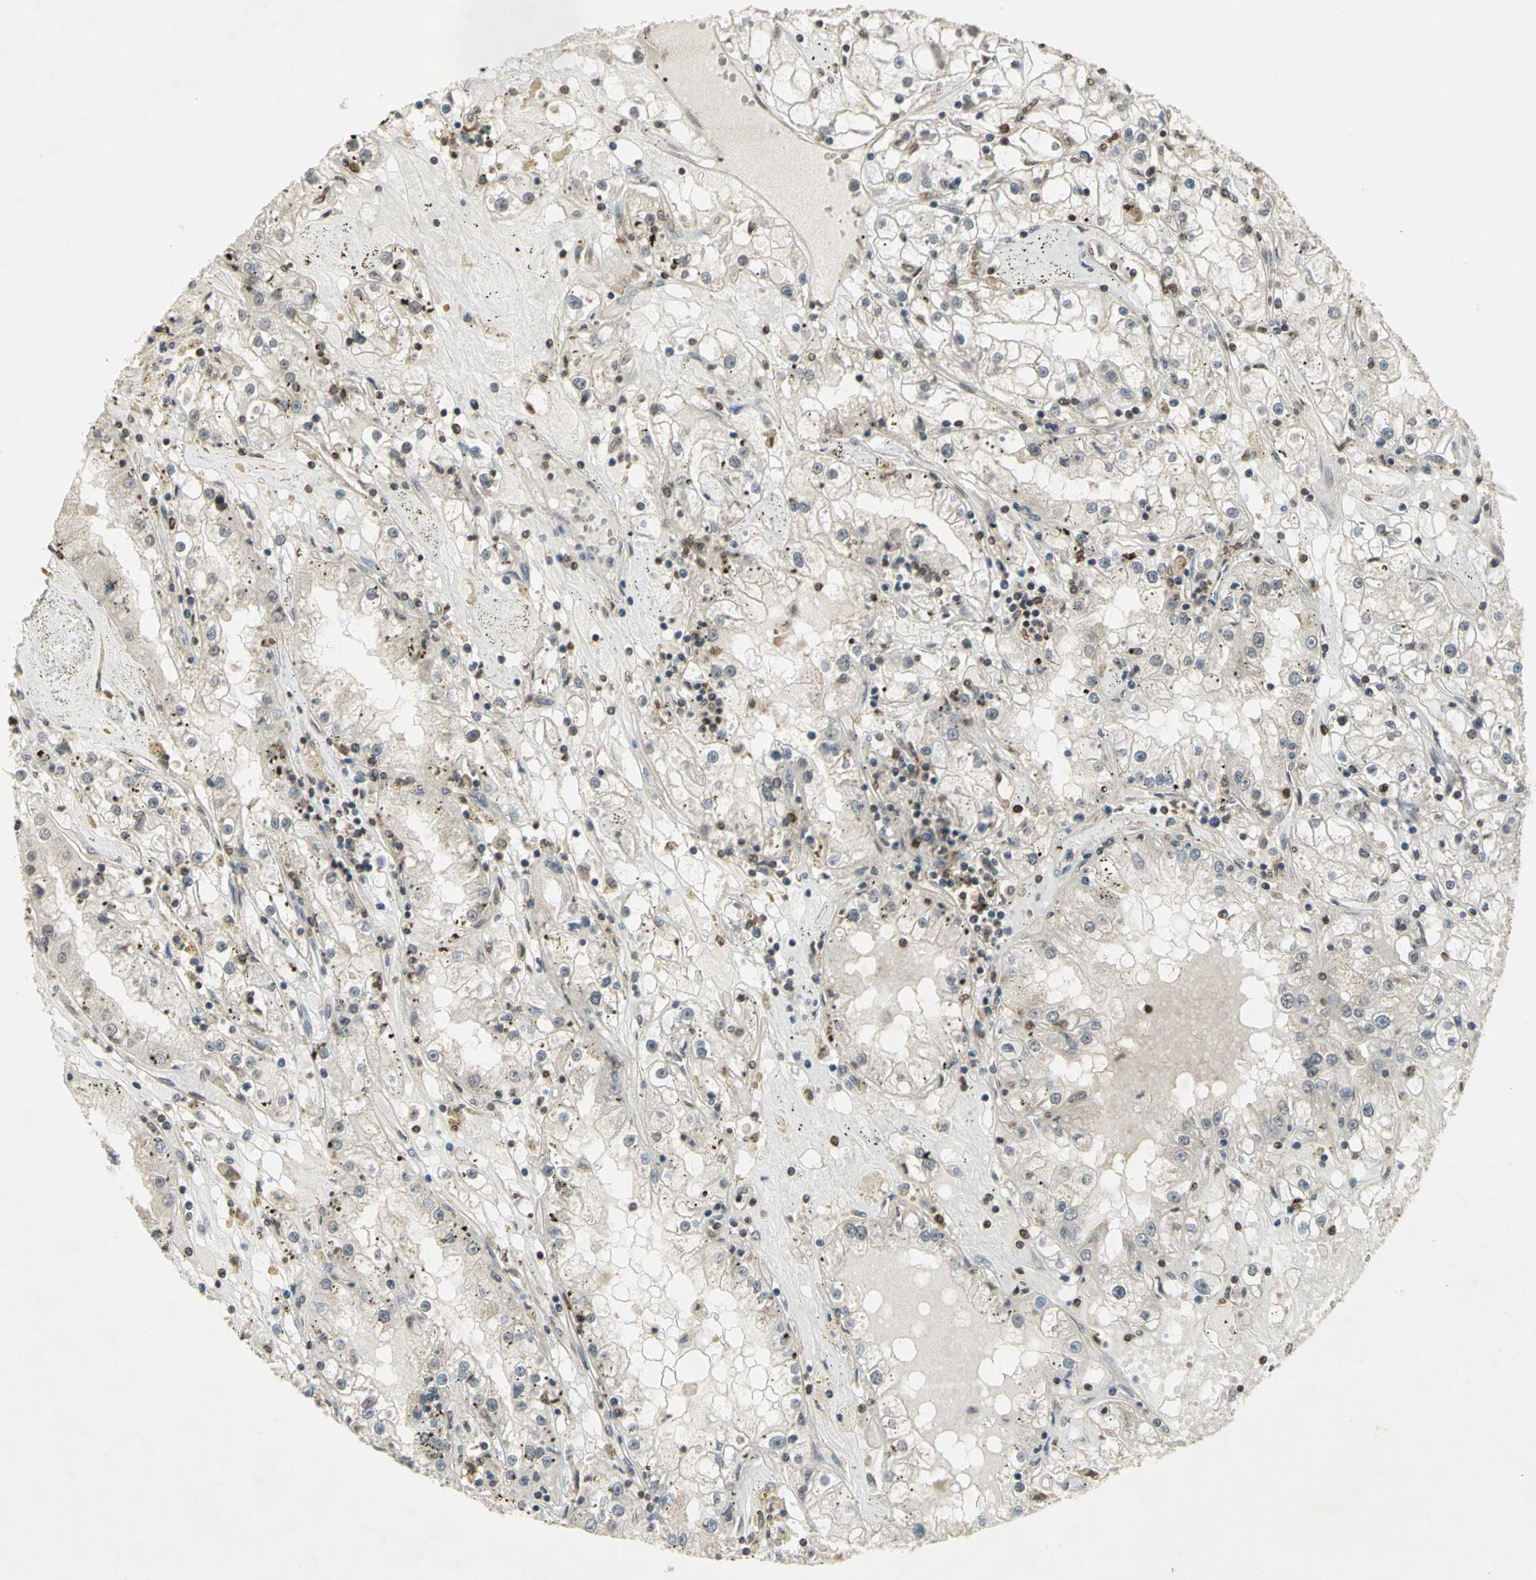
{"staining": {"intensity": "negative", "quantity": "none", "location": "none"}, "tissue": "renal cancer", "cell_type": "Tumor cells", "image_type": "cancer", "snomed": [{"axis": "morphology", "description": "Adenocarcinoma, NOS"}, {"axis": "topography", "description": "Kidney"}], "caption": "Adenocarcinoma (renal) was stained to show a protein in brown. There is no significant positivity in tumor cells.", "gene": "IL16", "patient": {"sex": "male", "age": 56}}